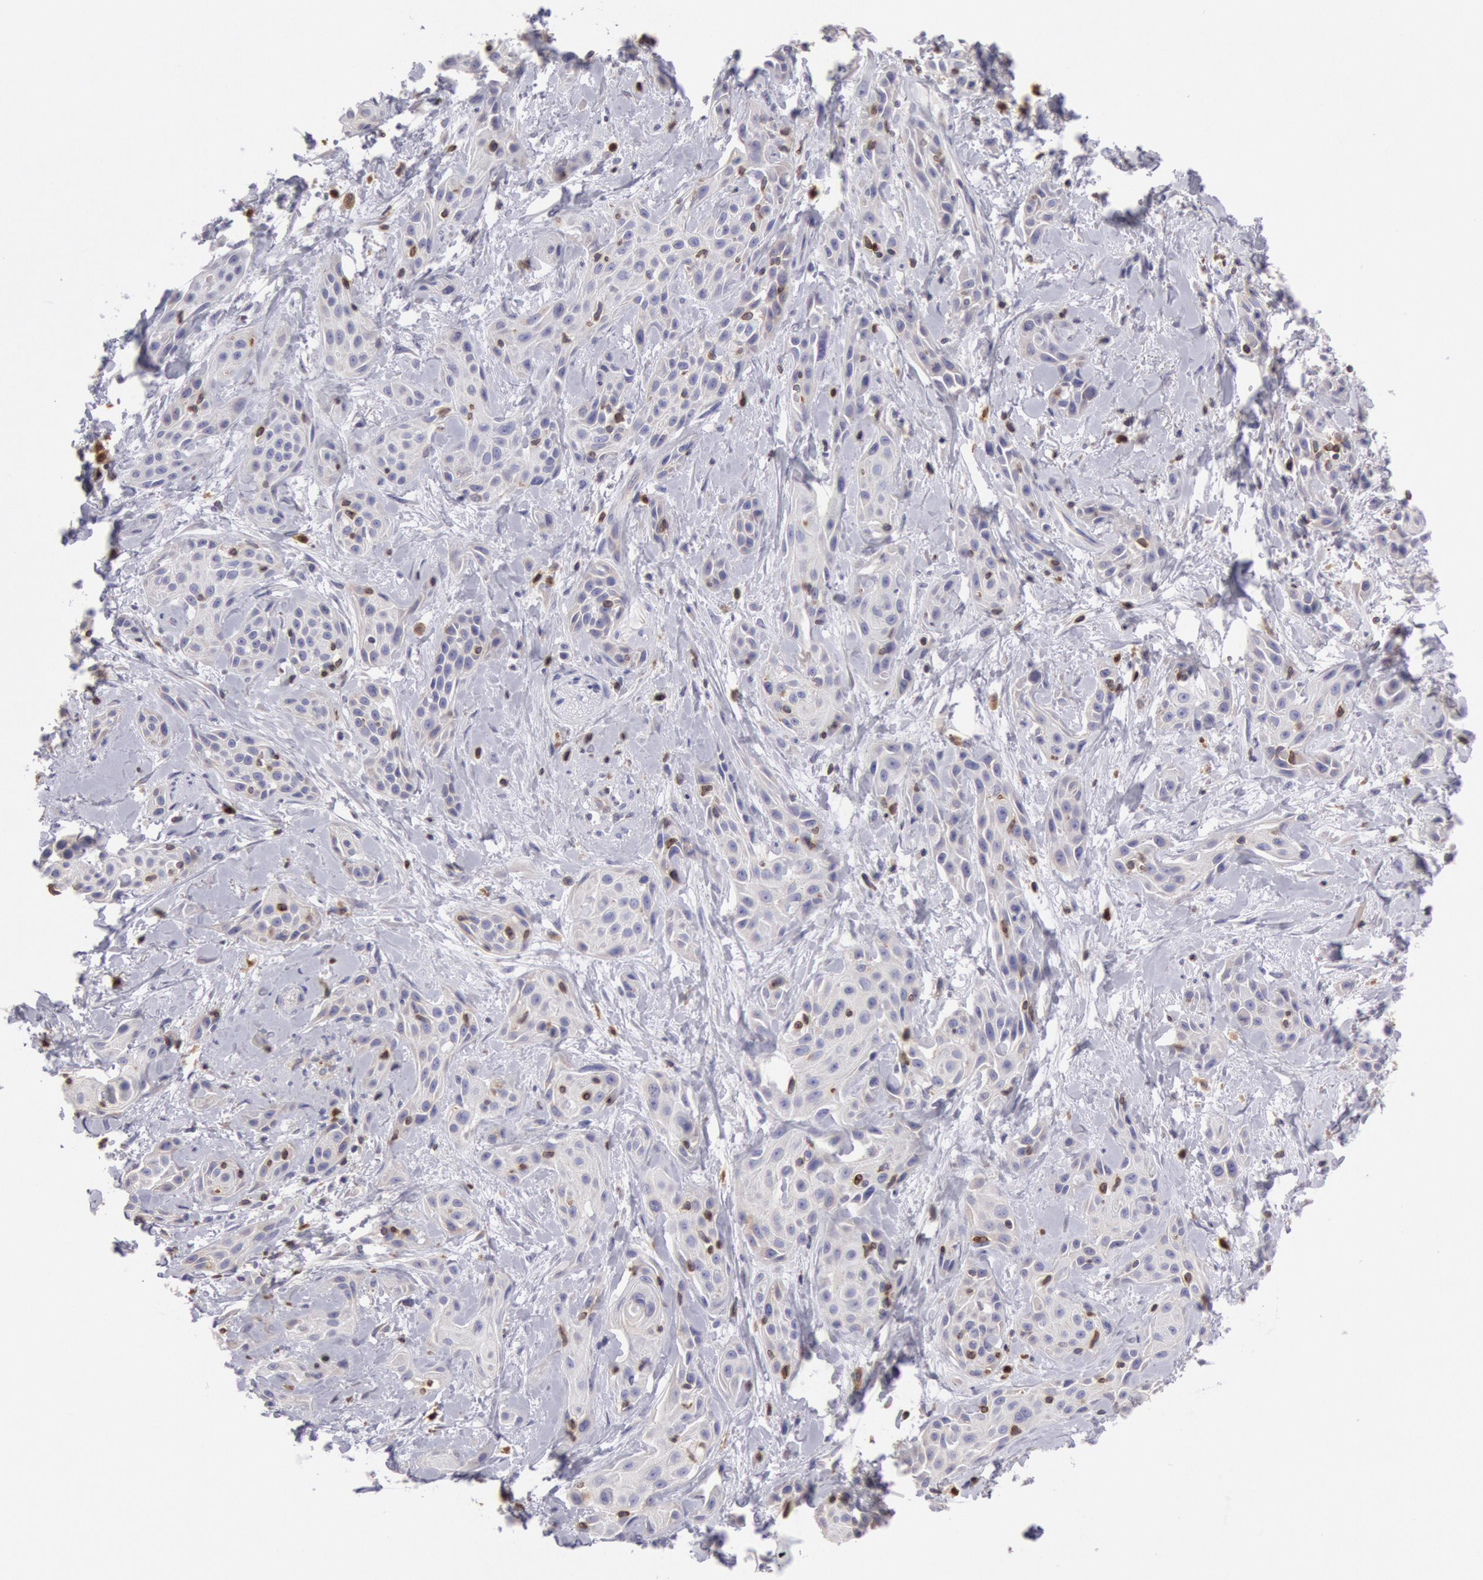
{"staining": {"intensity": "negative", "quantity": "none", "location": "none"}, "tissue": "skin cancer", "cell_type": "Tumor cells", "image_type": "cancer", "snomed": [{"axis": "morphology", "description": "Squamous cell carcinoma, NOS"}, {"axis": "topography", "description": "Skin"}, {"axis": "topography", "description": "Anal"}], "caption": "There is no significant expression in tumor cells of skin squamous cell carcinoma.", "gene": "RAB27A", "patient": {"sex": "male", "age": 64}}